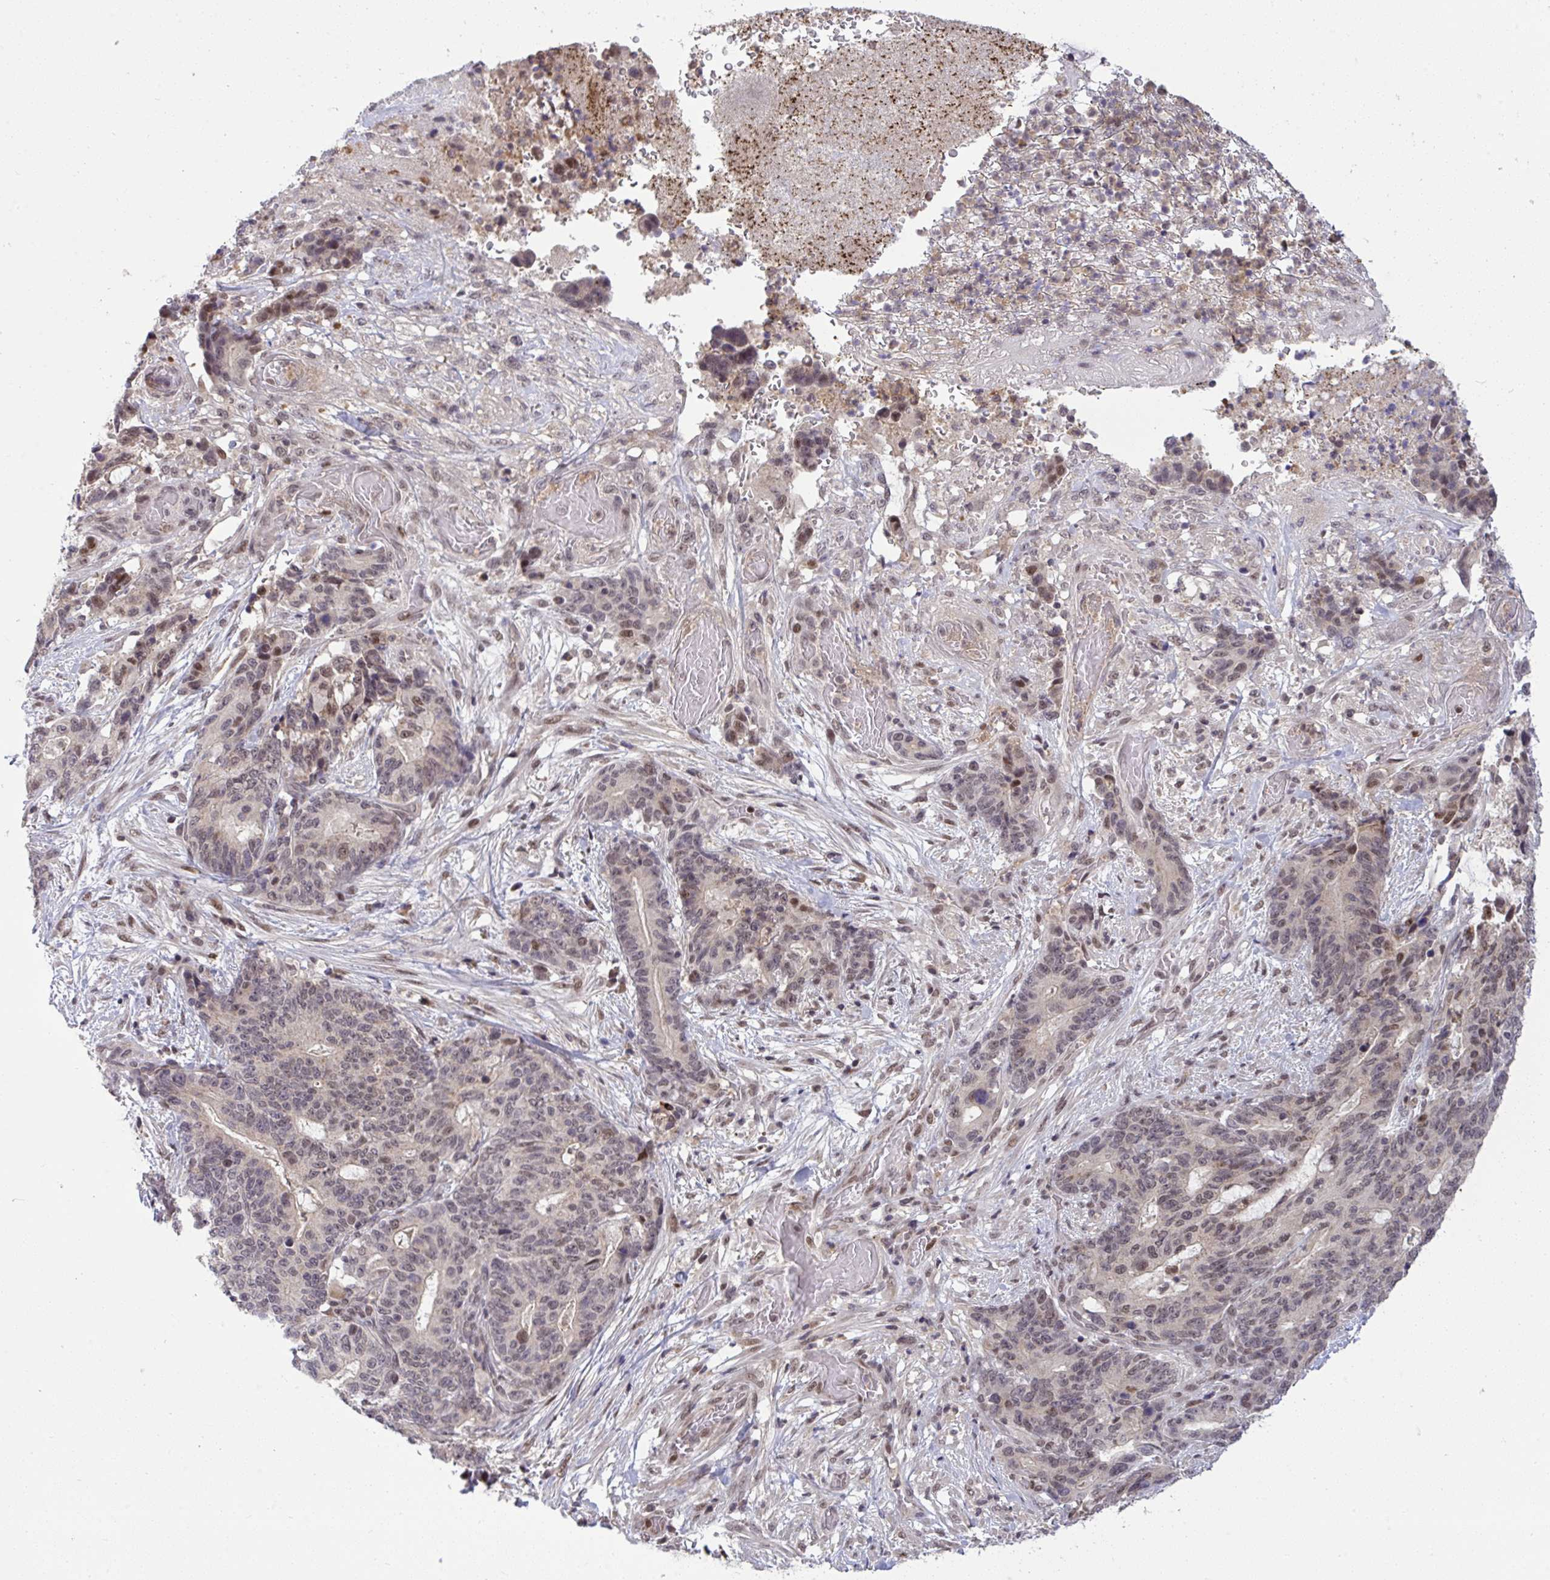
{"staining": {"intensity": "weak", "quantity": "25%-75%", "location": "nuclear"}, "tissue": "stomach cancer", "cell_type": "Tumor cells", "image_type": "cancer", "snomed": [{"axis": "morphology", "description": "Normal tissue, NOS"}, {"axis": "morphology", "description": "Adenocarcinoma, NOS"}, {"axis": "topography", "description": "Stomach"}], "caption": "Protein expression analysis of stomach cancer demonstrates weak nuclear positivity in about 25%-75% of tumor cells. (Brightfield microscopy of DAB IHC at high magnification).", "gene": "KLF2", "patient": {"sex": "female", "age": 64}}